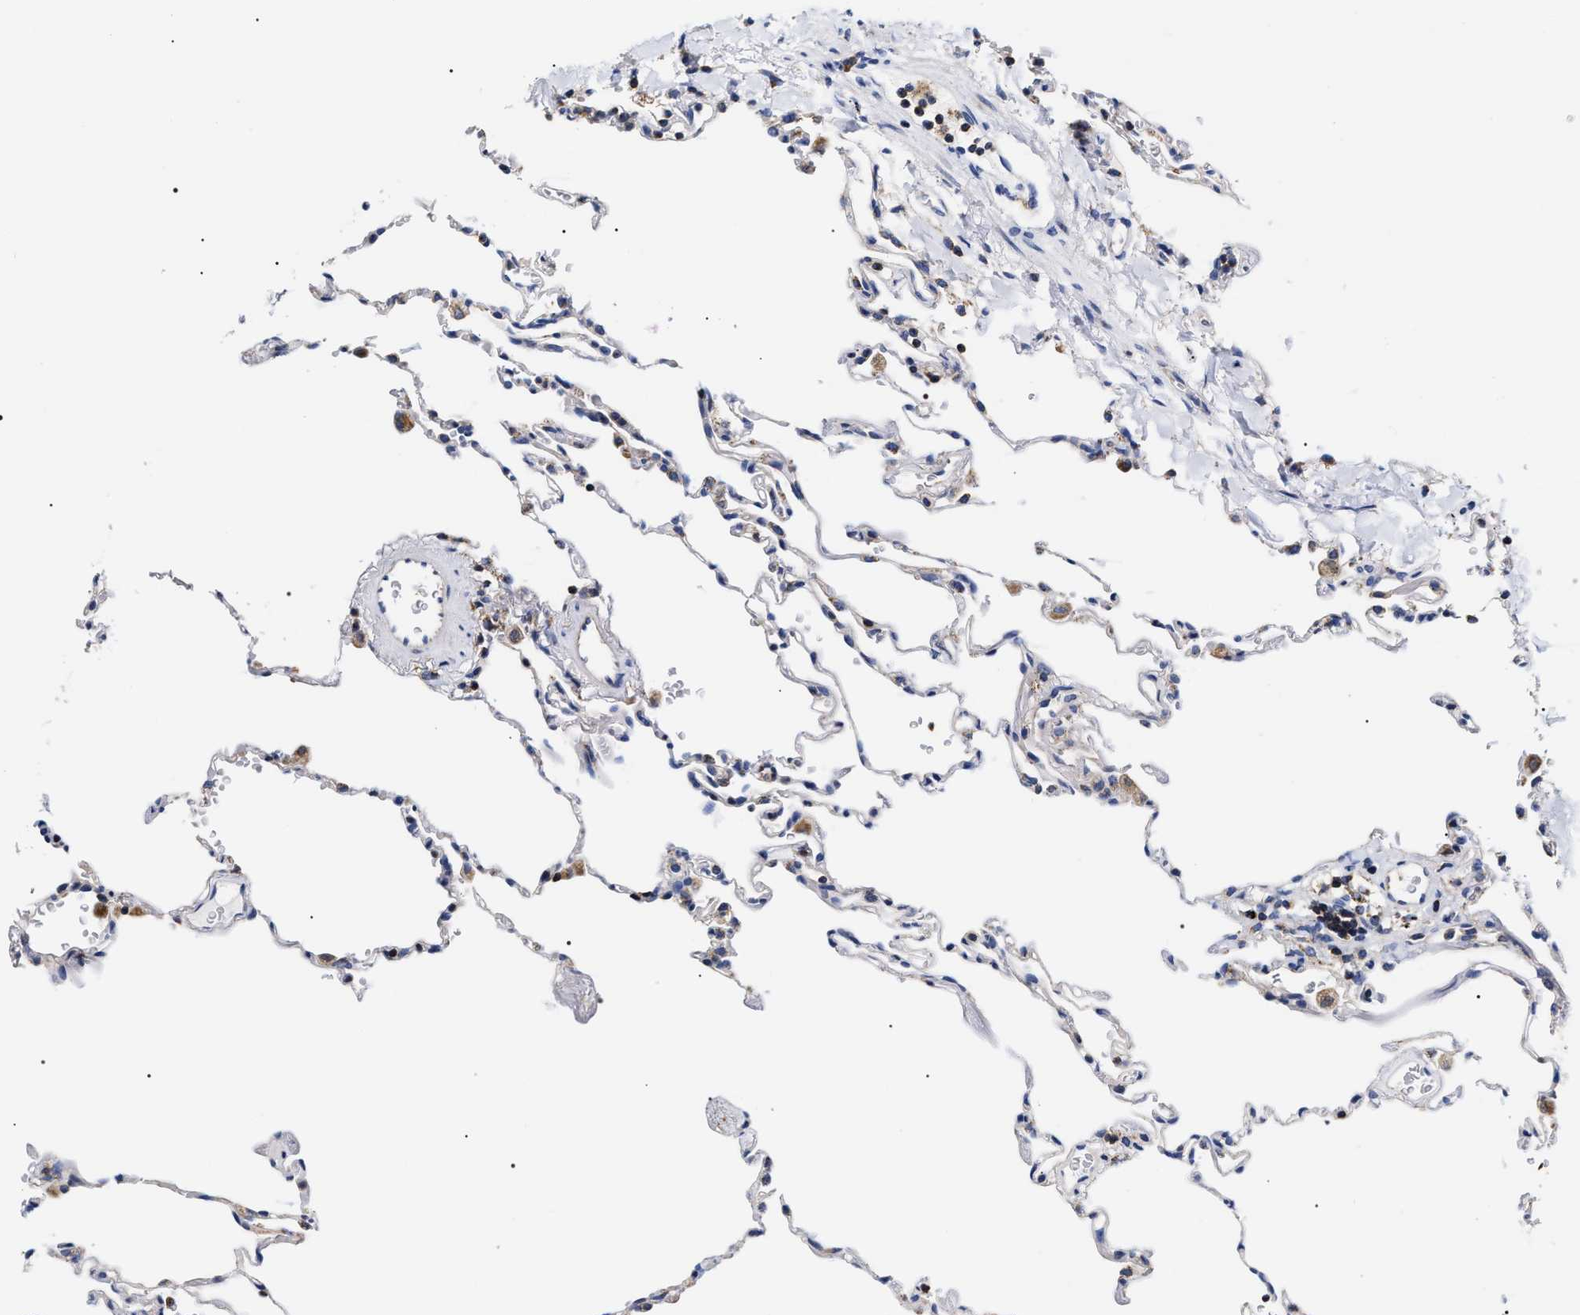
{"staining": {"intensity": "negative", "quantity": "none", "location": "none"}, "tissue": "lung", "cell_type": "Alveolar cells", "image_type": "normal", "snomed": [{"axis": "morphology", "description": "Normal tissue, NOS"}, {"axis": "topography", "description": "Lung"}], "caption": "A high-resolution image shows IHC staining of unremarkable lung, which exhibits no significant positivity in alveolar cells.", "gene": "COG5", "patient": {"sex": "male", "age": 59}}